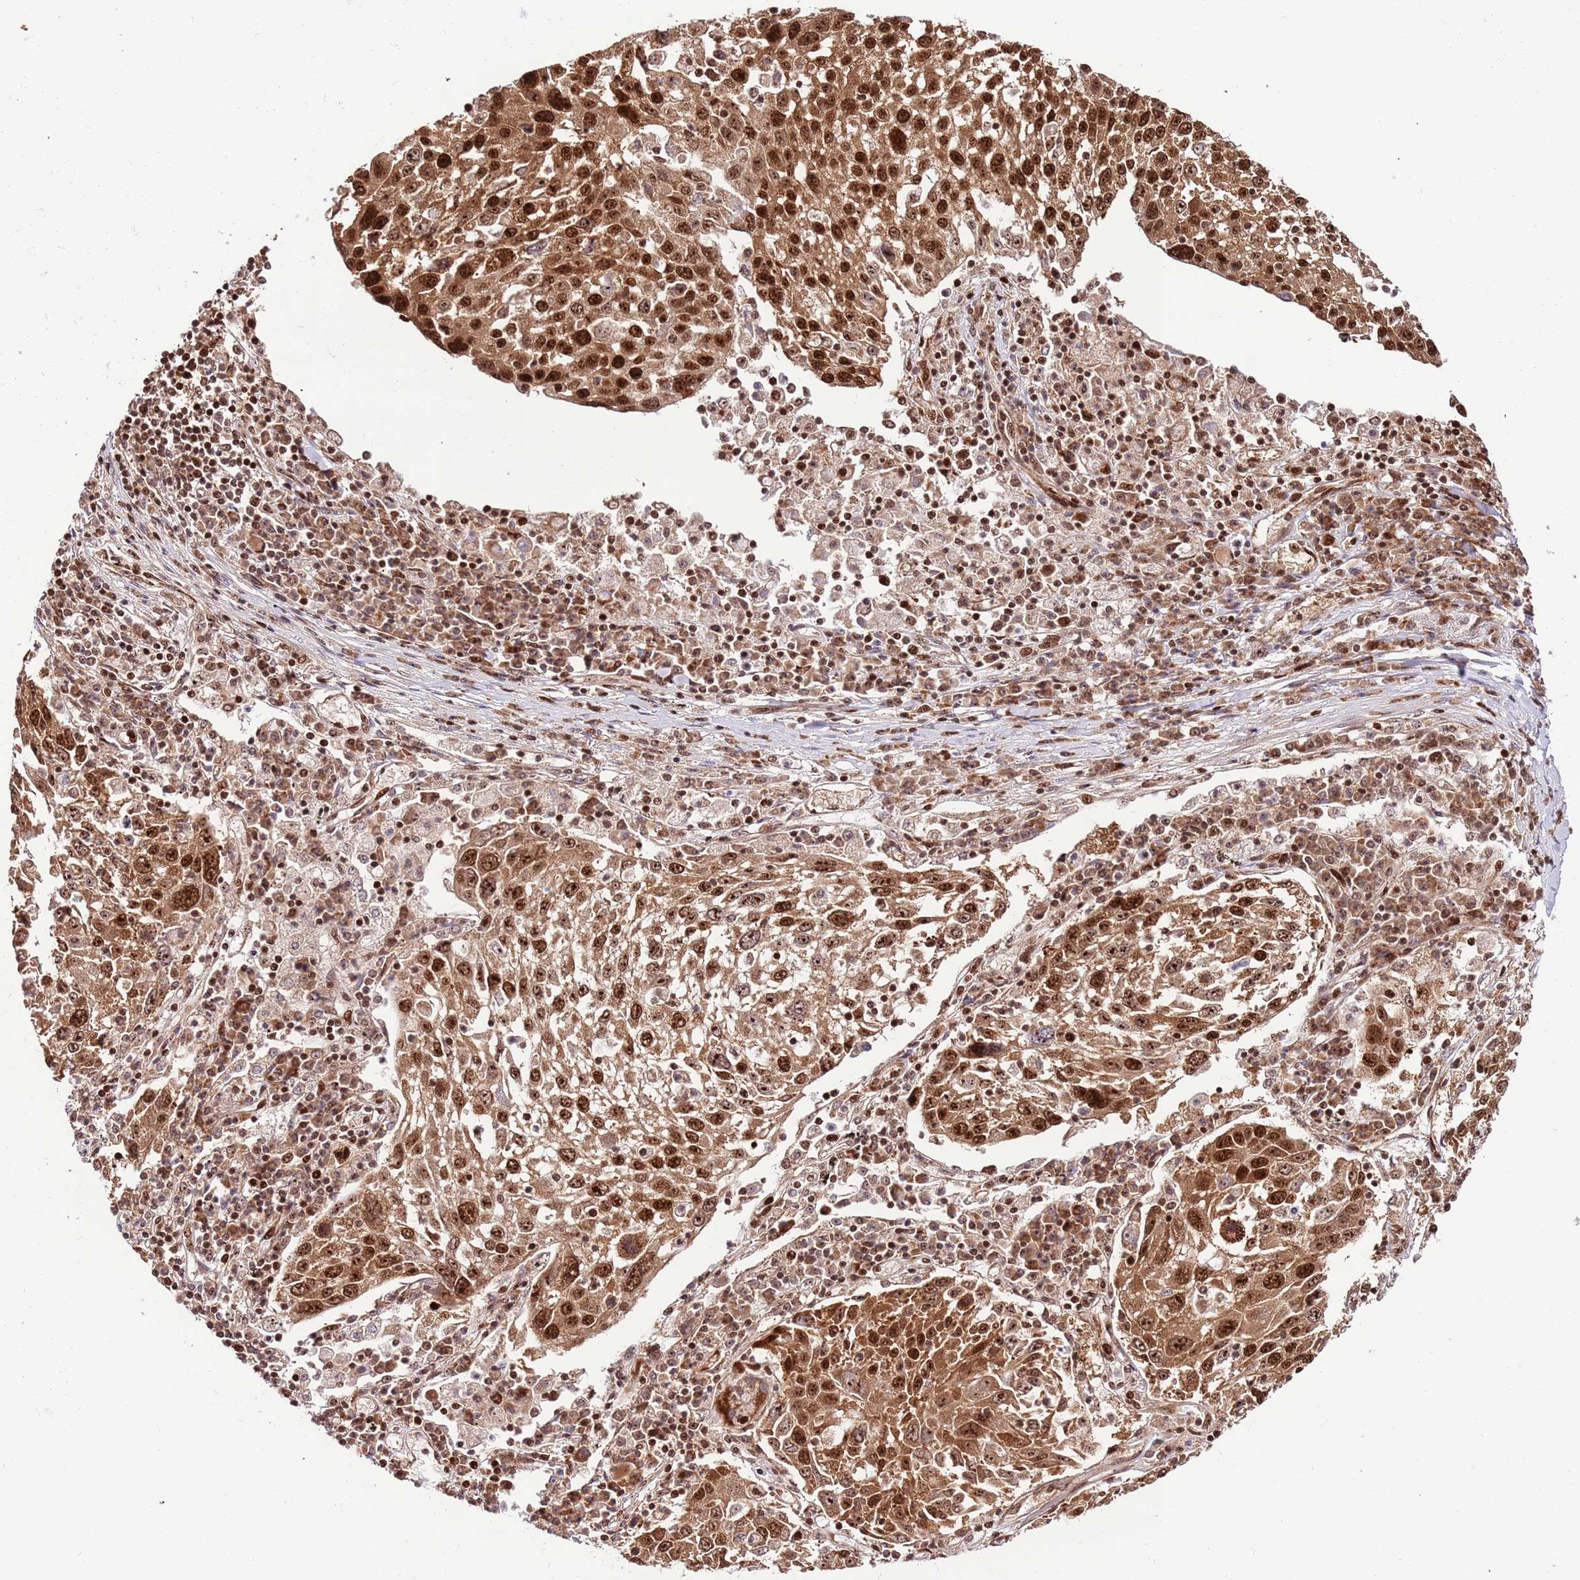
{"staining": {"intensity": "strong", "quantity": ">75%", "location": "cytoplasmic/membranous,nuclear"}, "tissue": "lung cancer", "cell_type": "Tumor cells", "image_type": "cancer", "snomed": [{"axis": "morphology", "description": "Squamous cell carcinoma, NOS"}, {"axis": "topography", "description": "Lung"}], "caption": "Strong cytoplasmic/membranous and nuclear expression for a protein is seen in approximately >75% of tumor cells of lung cancer (squamous cell carcinoma) using immunohistochemistry (IHC).", "gene": "RIF1", "patient": {"sex": "male", "age": 65}}